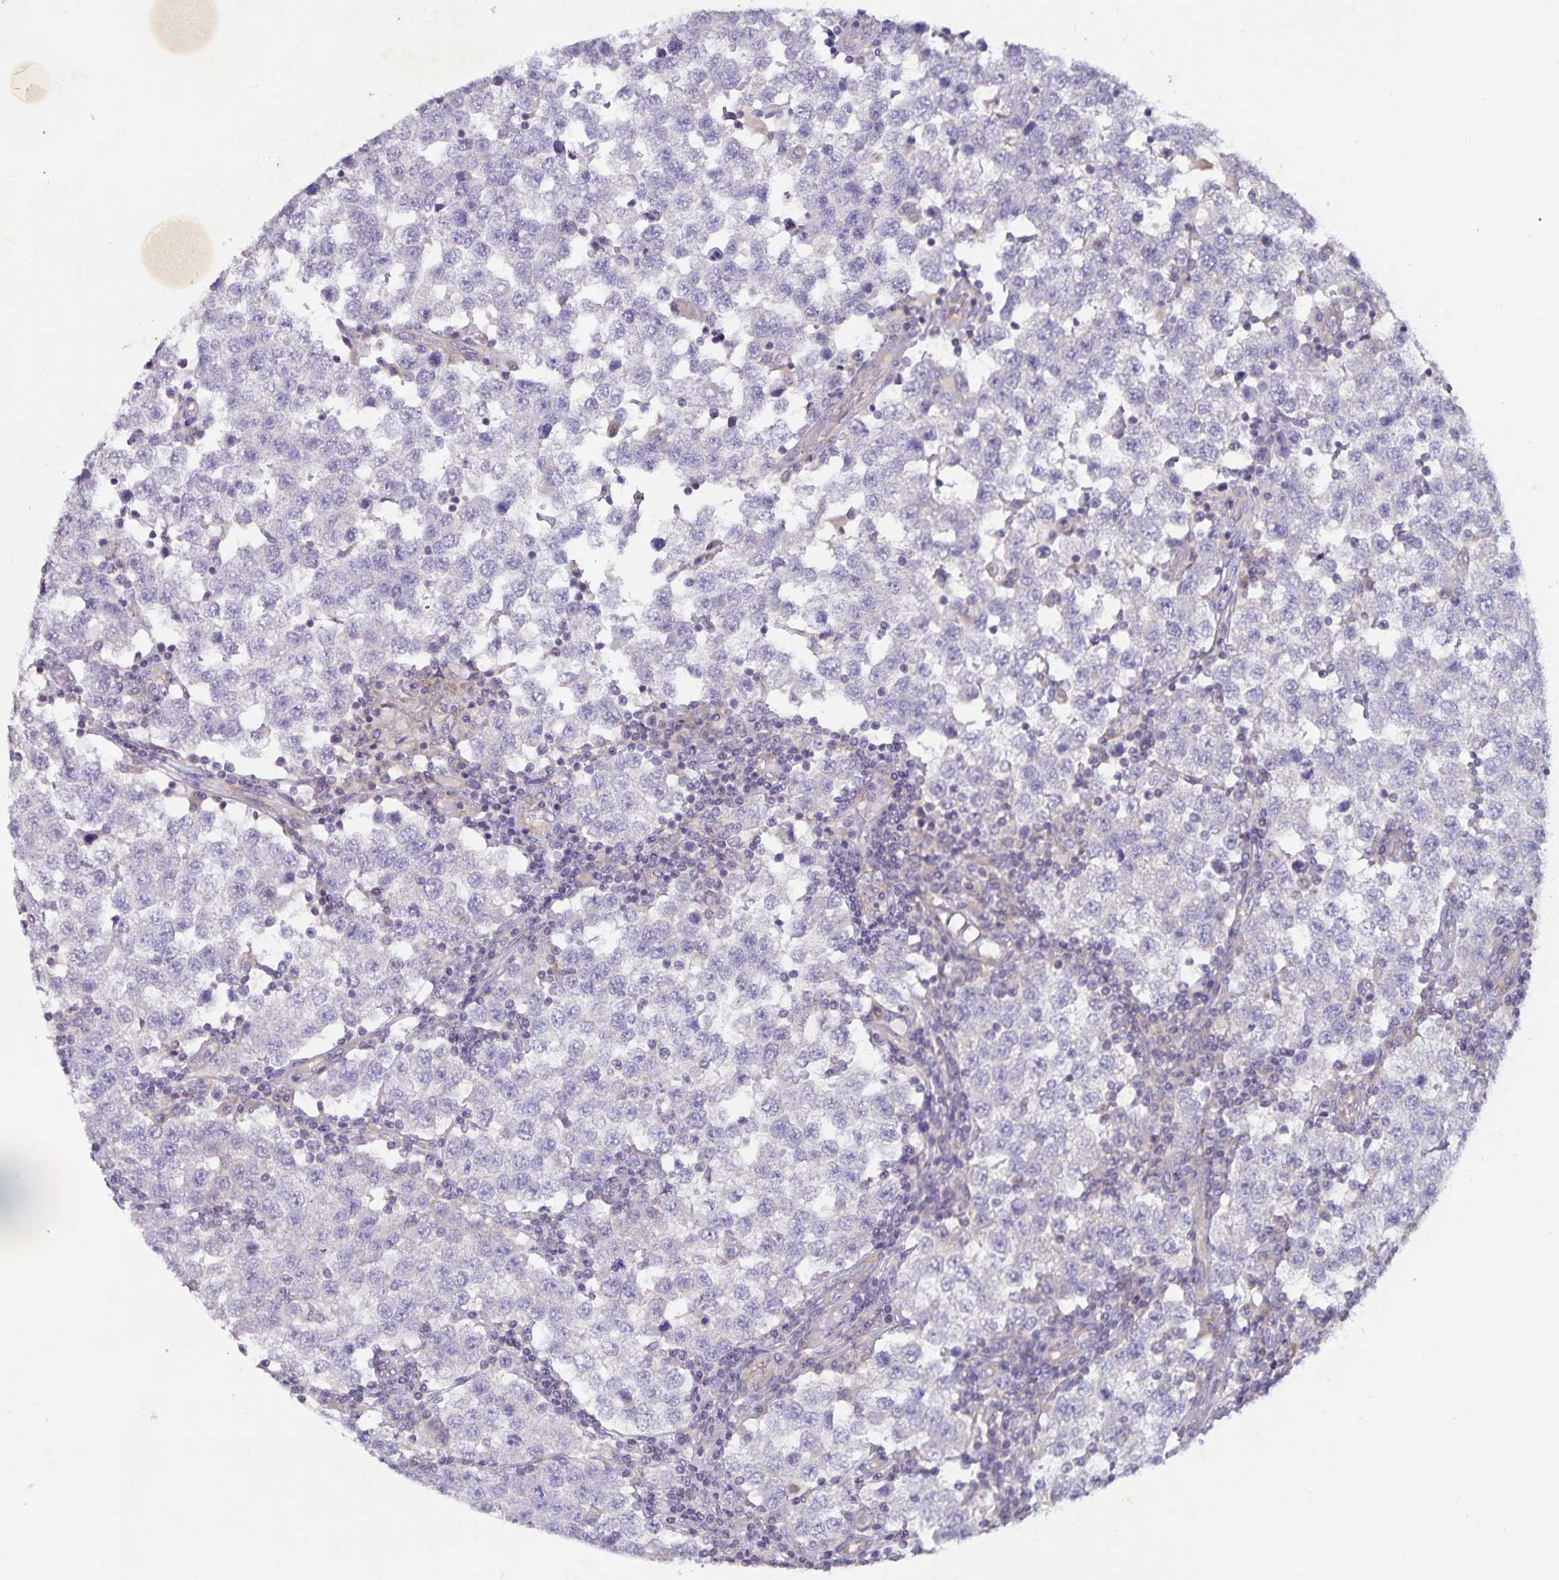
{"staining": {"intensity": "negative", "quantity": "none", "location": "none"}, "tissue": "testis cancer", "cell_type": "Tumor cells", "image_type": "cancer", "snomed": [{"axis": "morphology", "description": "Seminoma, NOS"}, {"axis": "topography", "description": "Testis"}], "caption": "Tumor cells are negative for protein expression in human seminoma (testis). (DAB (3,3'-diaminobenzidine) immunohistochemistry visualized using brightfield microscopy, high magnification).", "gene": "FAM120A", "patient": {"sex": "male", "age": 34}}